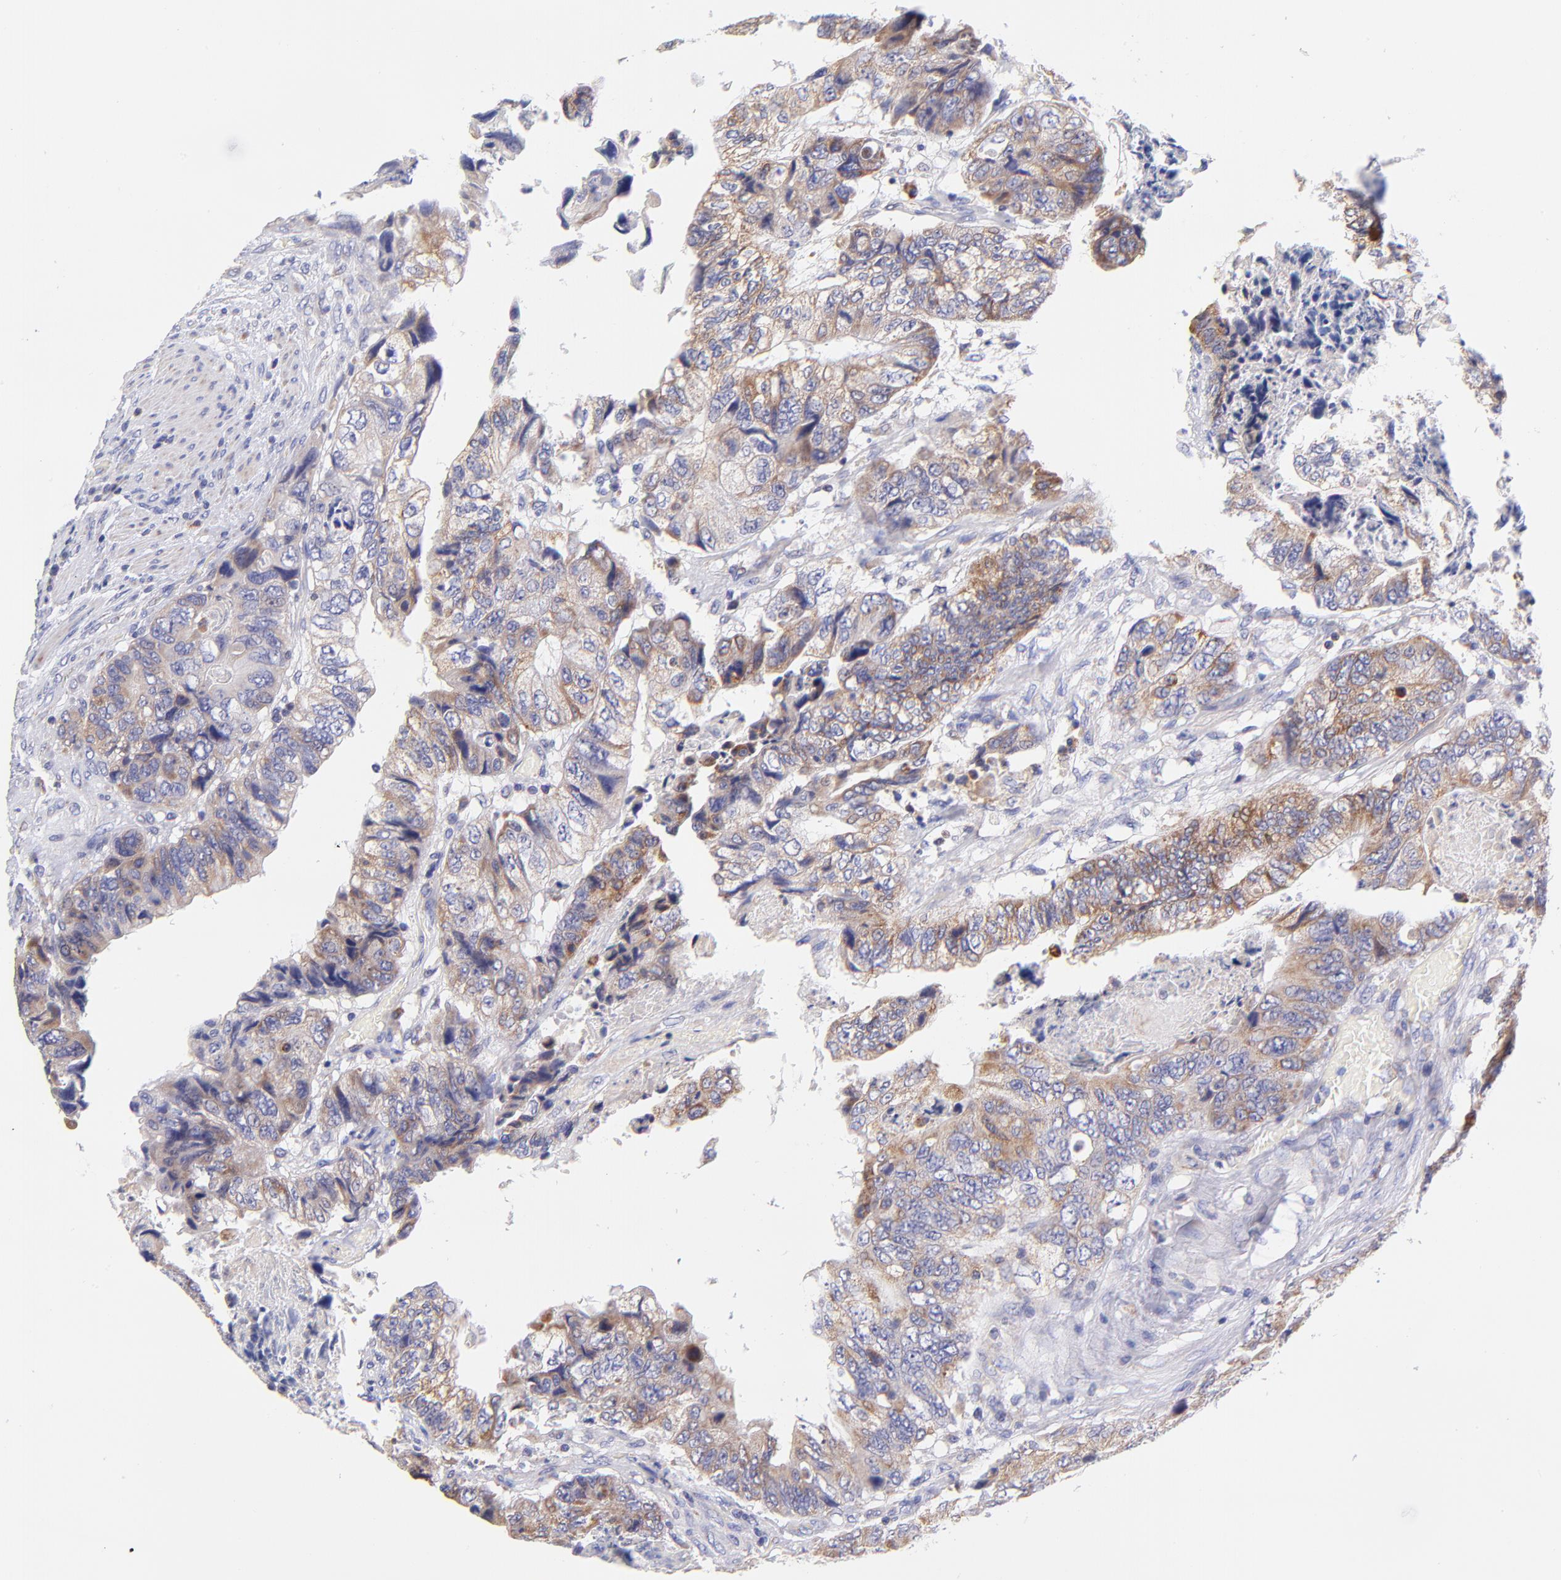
{"staining": {"intensity": "moderate", "quantity": "25%-75%", "location": "cytoplasmic/membranous"}, "tissue": "colorectal cancer", "cell_type": "Tumor cells", "image_type": "cancer", "snomed": [{"axis": "morphology", "description": "Adenocarcinoma, NOS"}, {"axis": "topography", "description": "Rectum"}], "caption": "An immunohistochemistry (IHC) image of neoplastic tissue is shown. Protein staining in brown labels moderate cytoplasmic/membranous positivity in colorectal cancer within tumor cells.", "gene": "NDUFB7", "patient": {"sex": "female", "age": 82}}